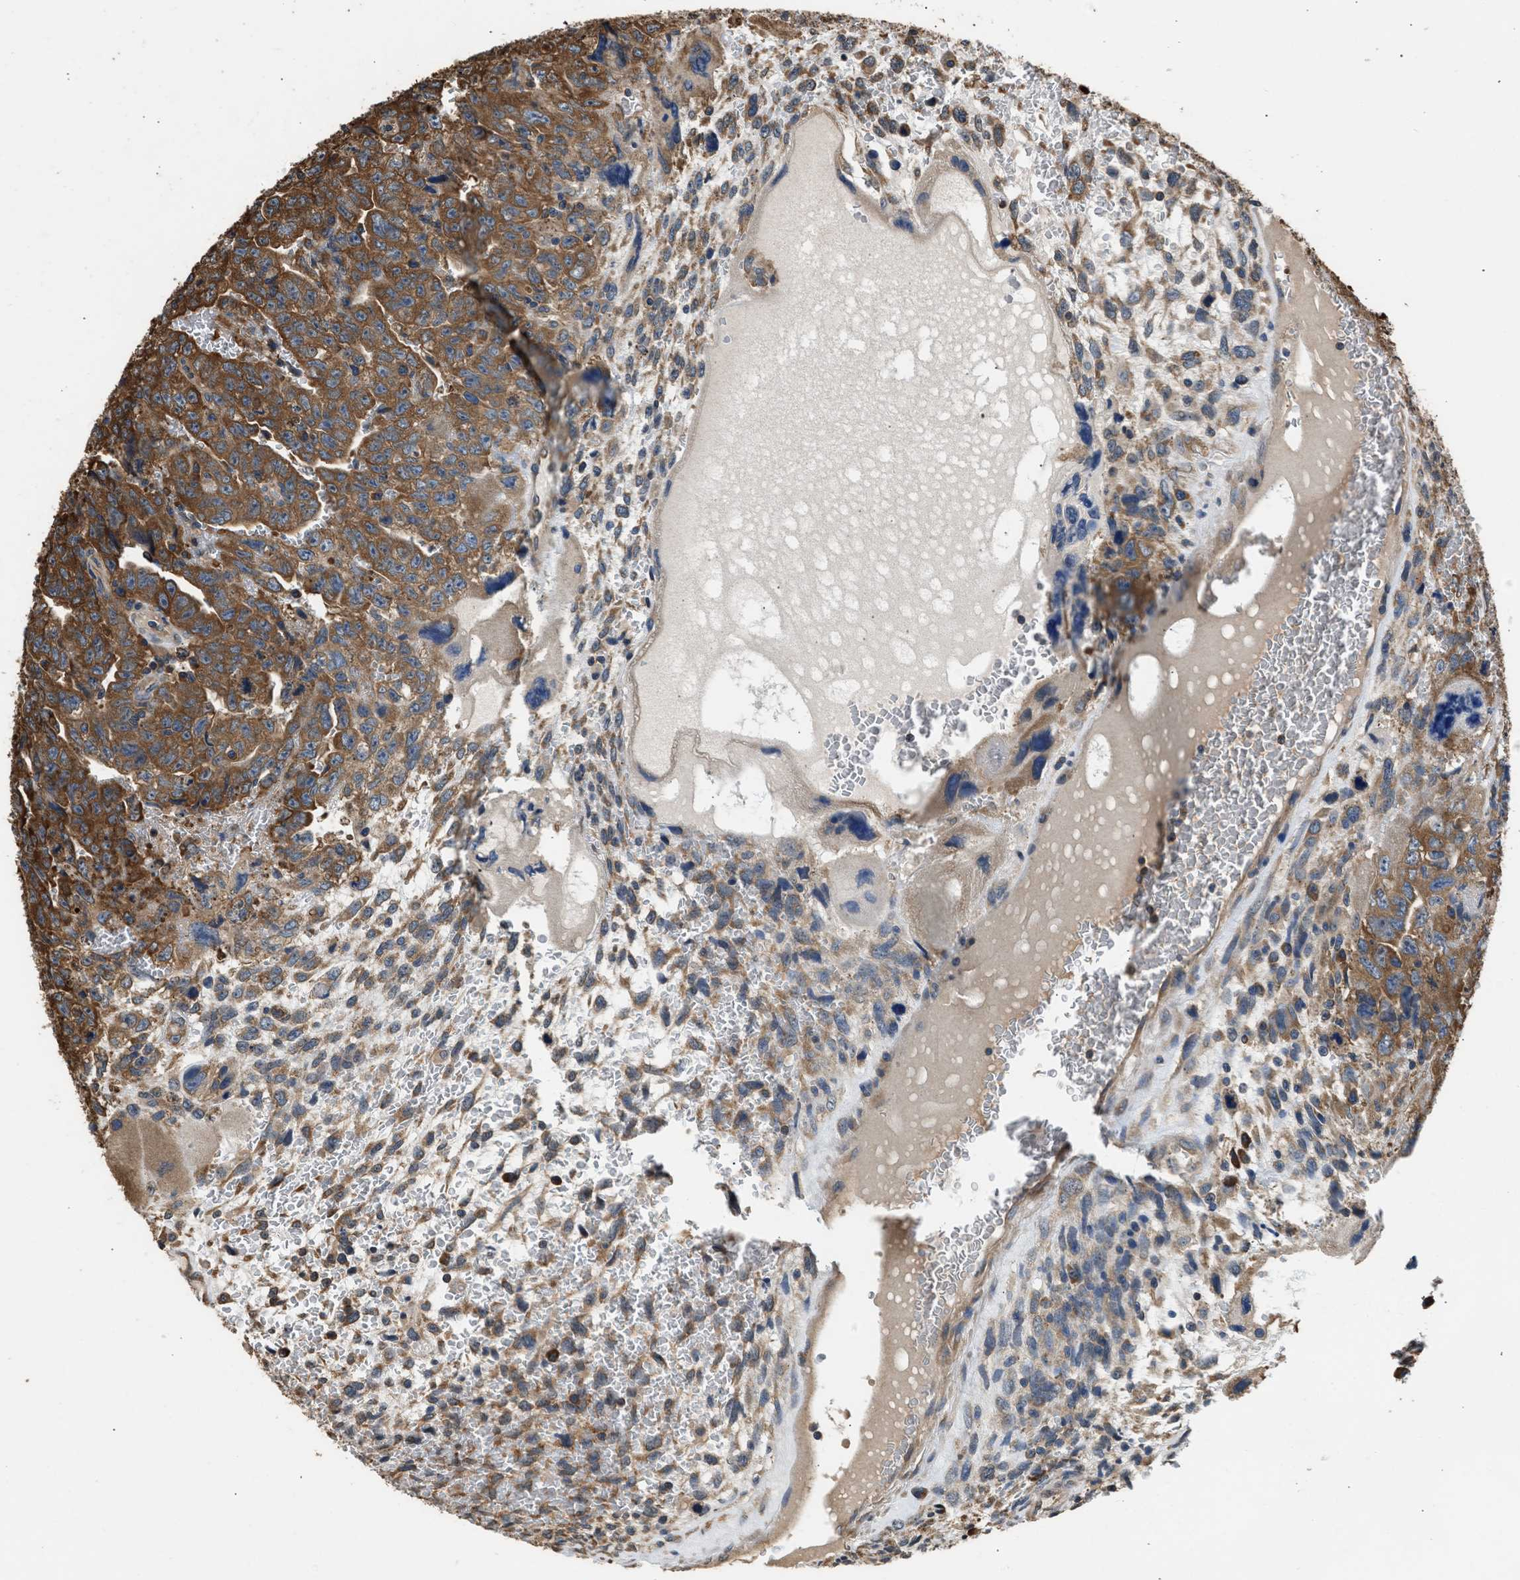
{"staining": {"intensity": "strong", "quantity": ">75%", "location": "cytoplasmic/membranous"}, "tissue": "testis cancer", "cell_type": "Tumor cells", "image_type": "cancer", "snomed": [{"axis": "morphology", "description": "Carcinoma, Embryonal, NOS"}, {"axis": "topography", "description": "Testis"}], "caption": "A high-resolution photomicrograph shows immunohistochemistry (IHC) staining of testis cancer (embryonal carcinoma), which shows strong cytoplasmic/membranous expression in approximately >75% of tumor cells.", "gene": "SLC36A4", "patient": {"sex": "male", "age": 28}}